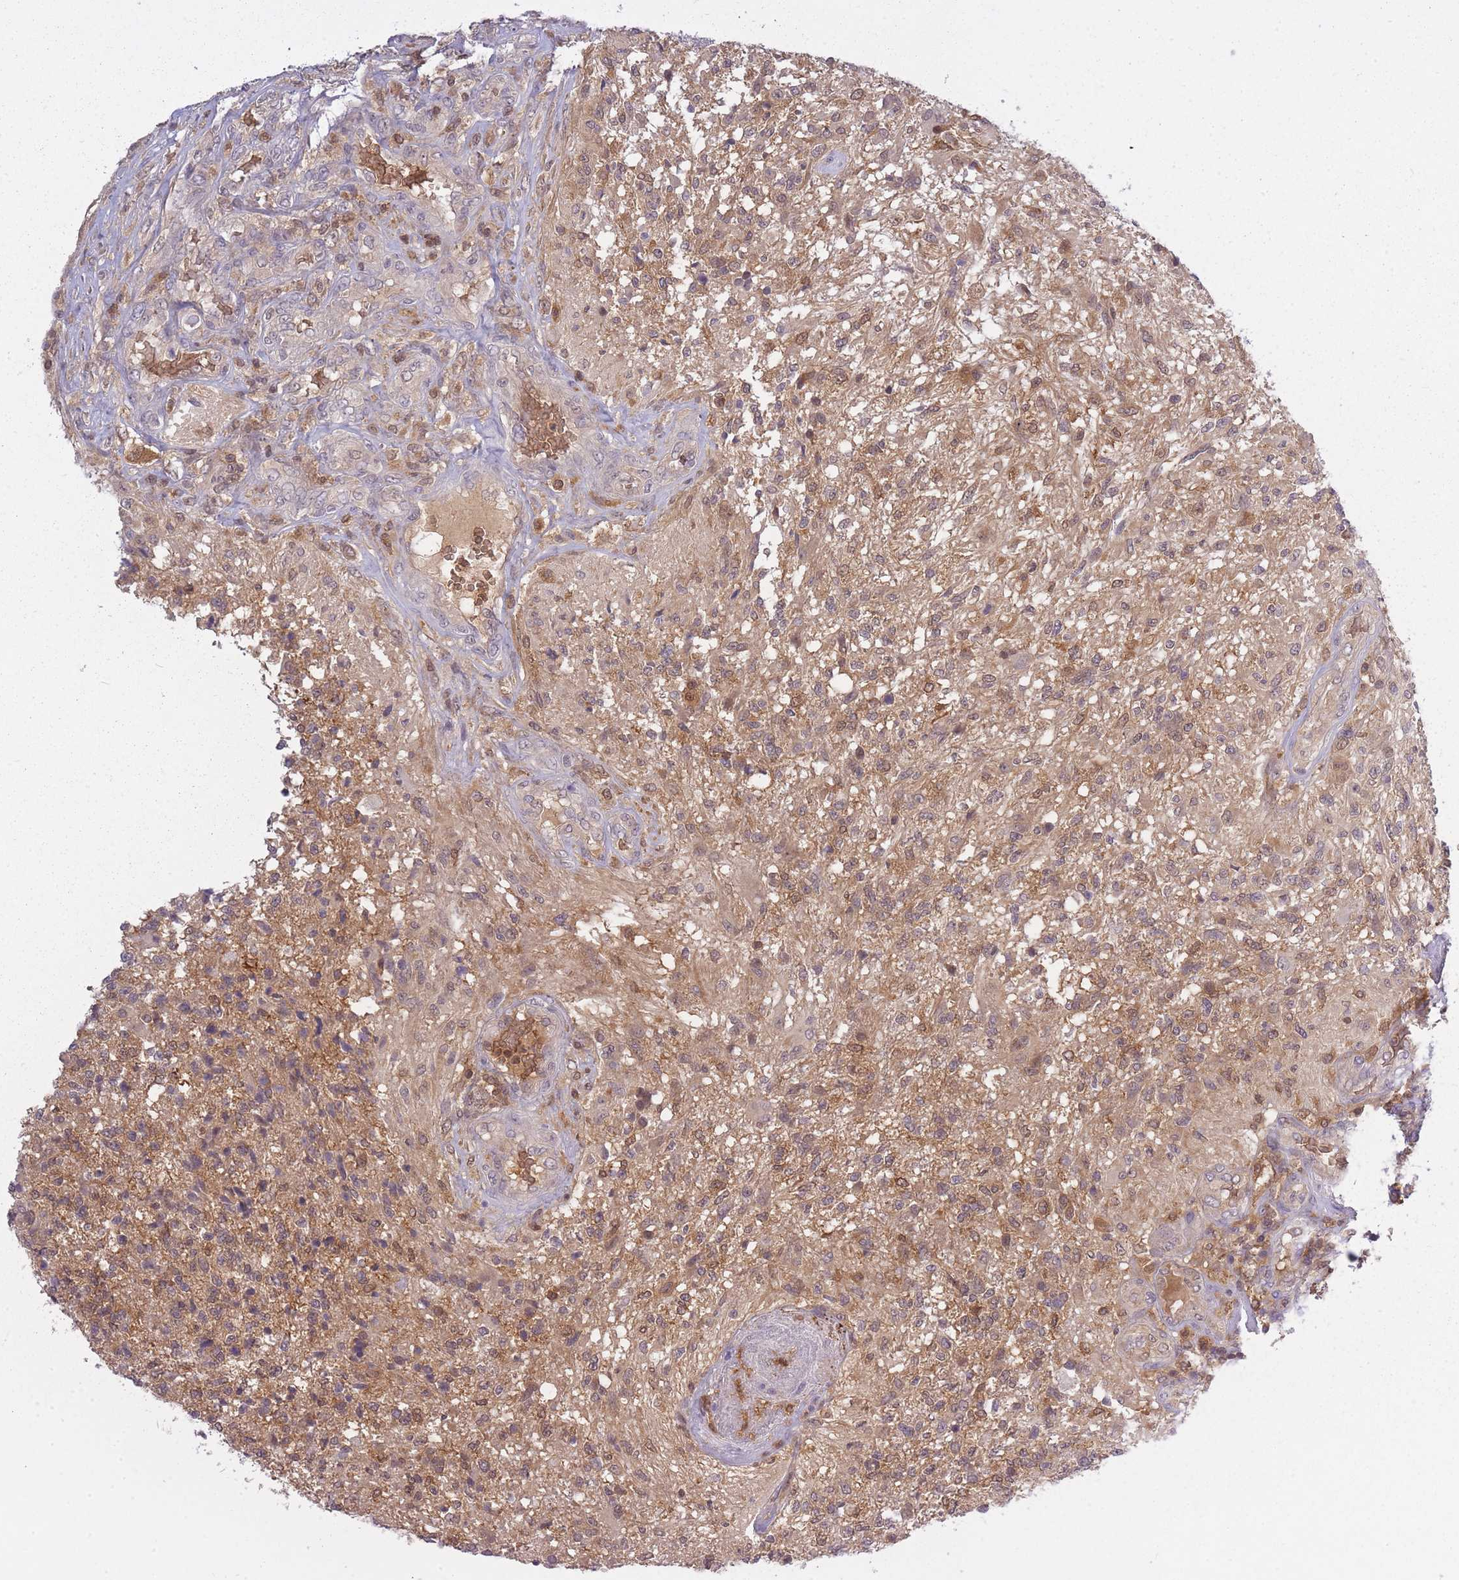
{"staining": {"intensity": "moderate", "quantity": ">75%", "location": "cytoplasmic/membranous,nuclear"}, "tissue": "glioma", "cell_type": "Tumor cells", "image_type": "cancer", "snomed": [{"axis": "morphology", "description": "Glioma, malignant, High grade"}, {"axis": "topography", "description": "Brain"}], "caption": "Immunohistochemical staining of human glioma reveals moderate cytoplasmic/membranous and nuclear protein staining in approximately >75% of tumor cells. The staining is performed using DAB brown chromogen to label protein expression. The nuclei are counter-stained blue using hematoxylin.", "gene": "CXorf38", "patient": {"sex": "male", "age": 56}}